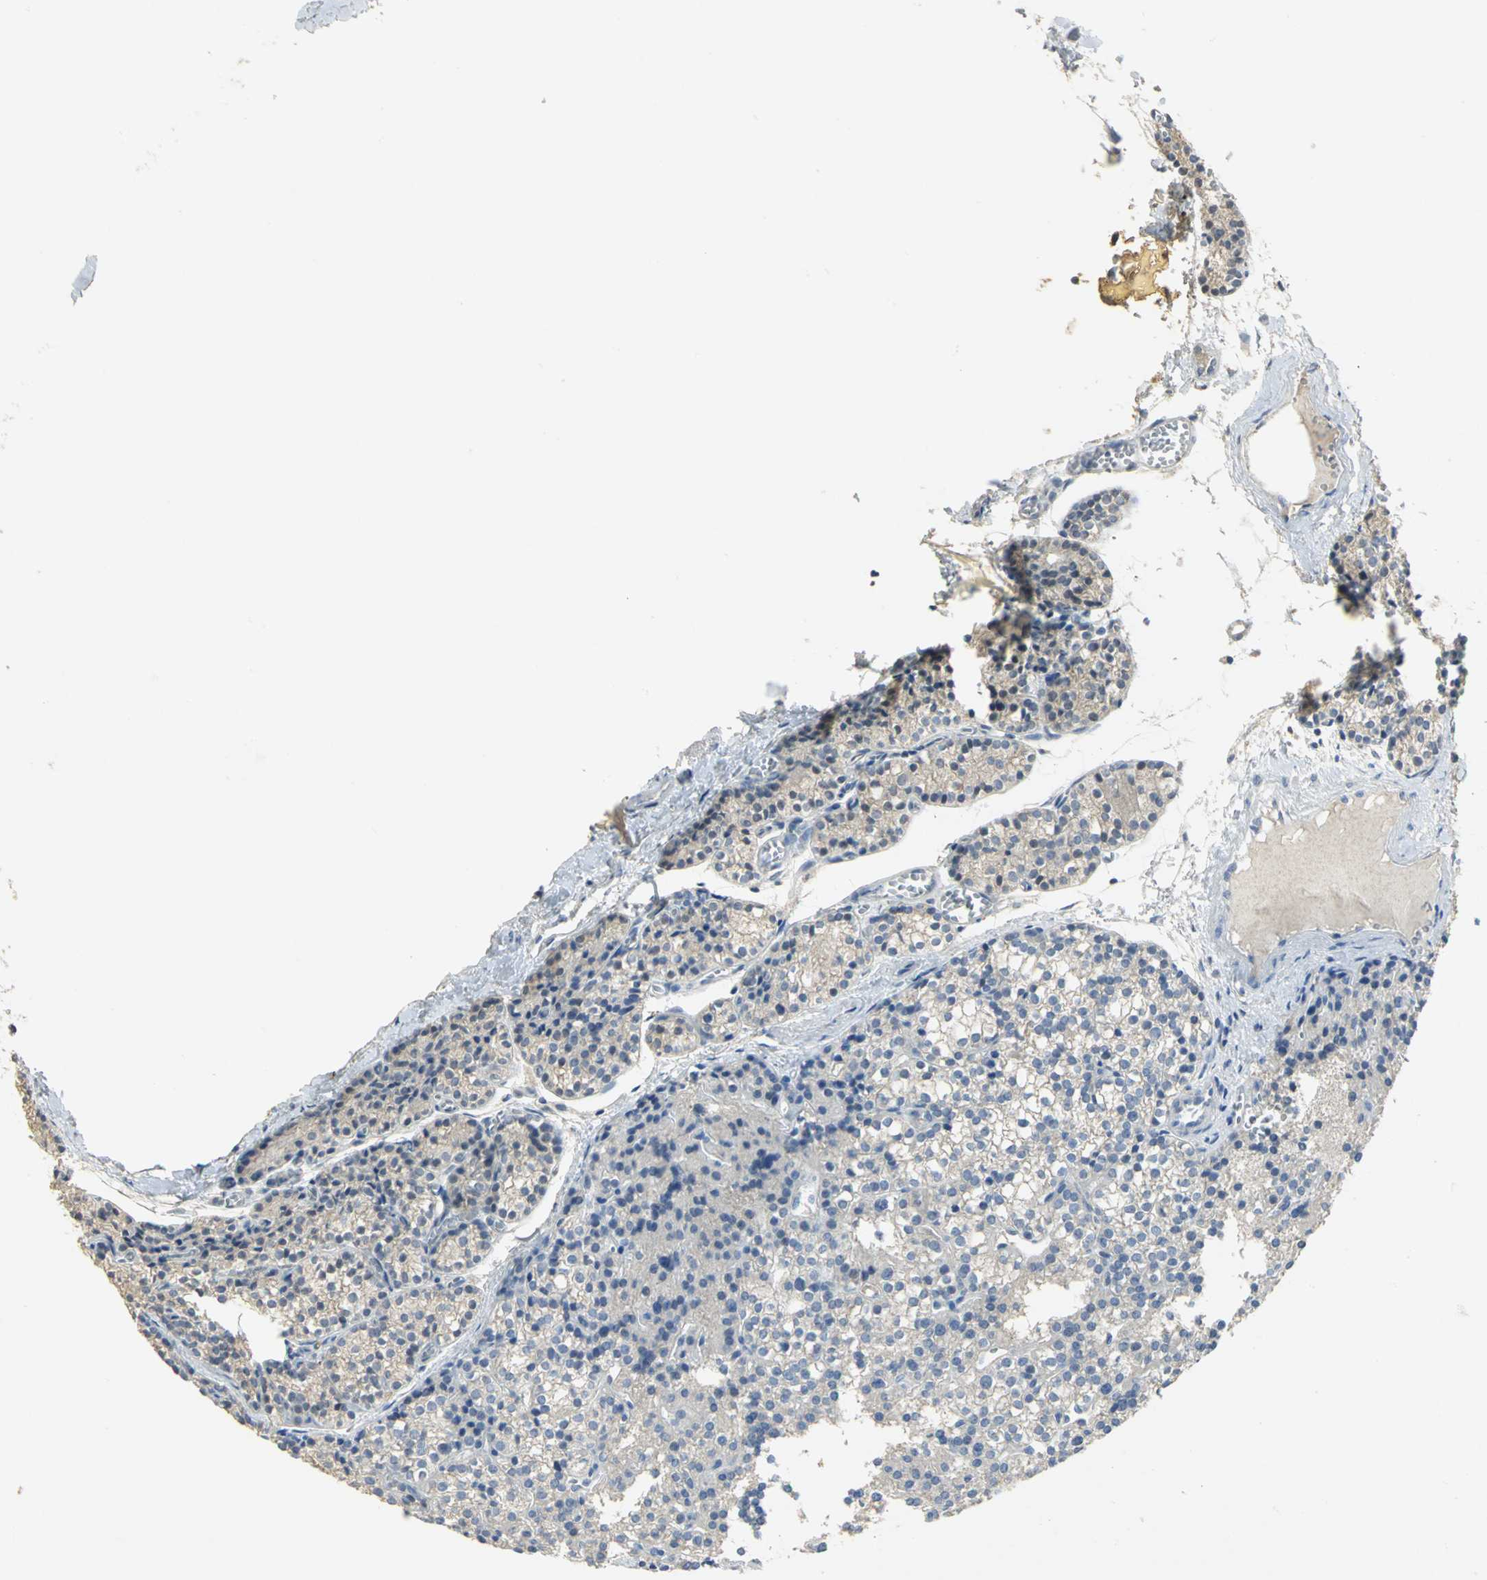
{"staining": {"intensity": "weak", "quantity": "<25%", "location": "cytoplasmic/membranous"}, "tissue": "parathyroid gland", "cell_type": "Glandular cells", "image_type": "normal", "snomed": [{"axis": "morphology", "description": "Normal tissue, NOS"}, {"axis": "topography", "description": "Parathyroid gland"}], "caption": "DAB (3,3'-diaminobenzidine) immunohistochemical staining of unremarkable human parathyroid gland reveals no significant staining in glandular cells.", "gene": "PPIA", "patient": {"sex": "female", "age": 50}}